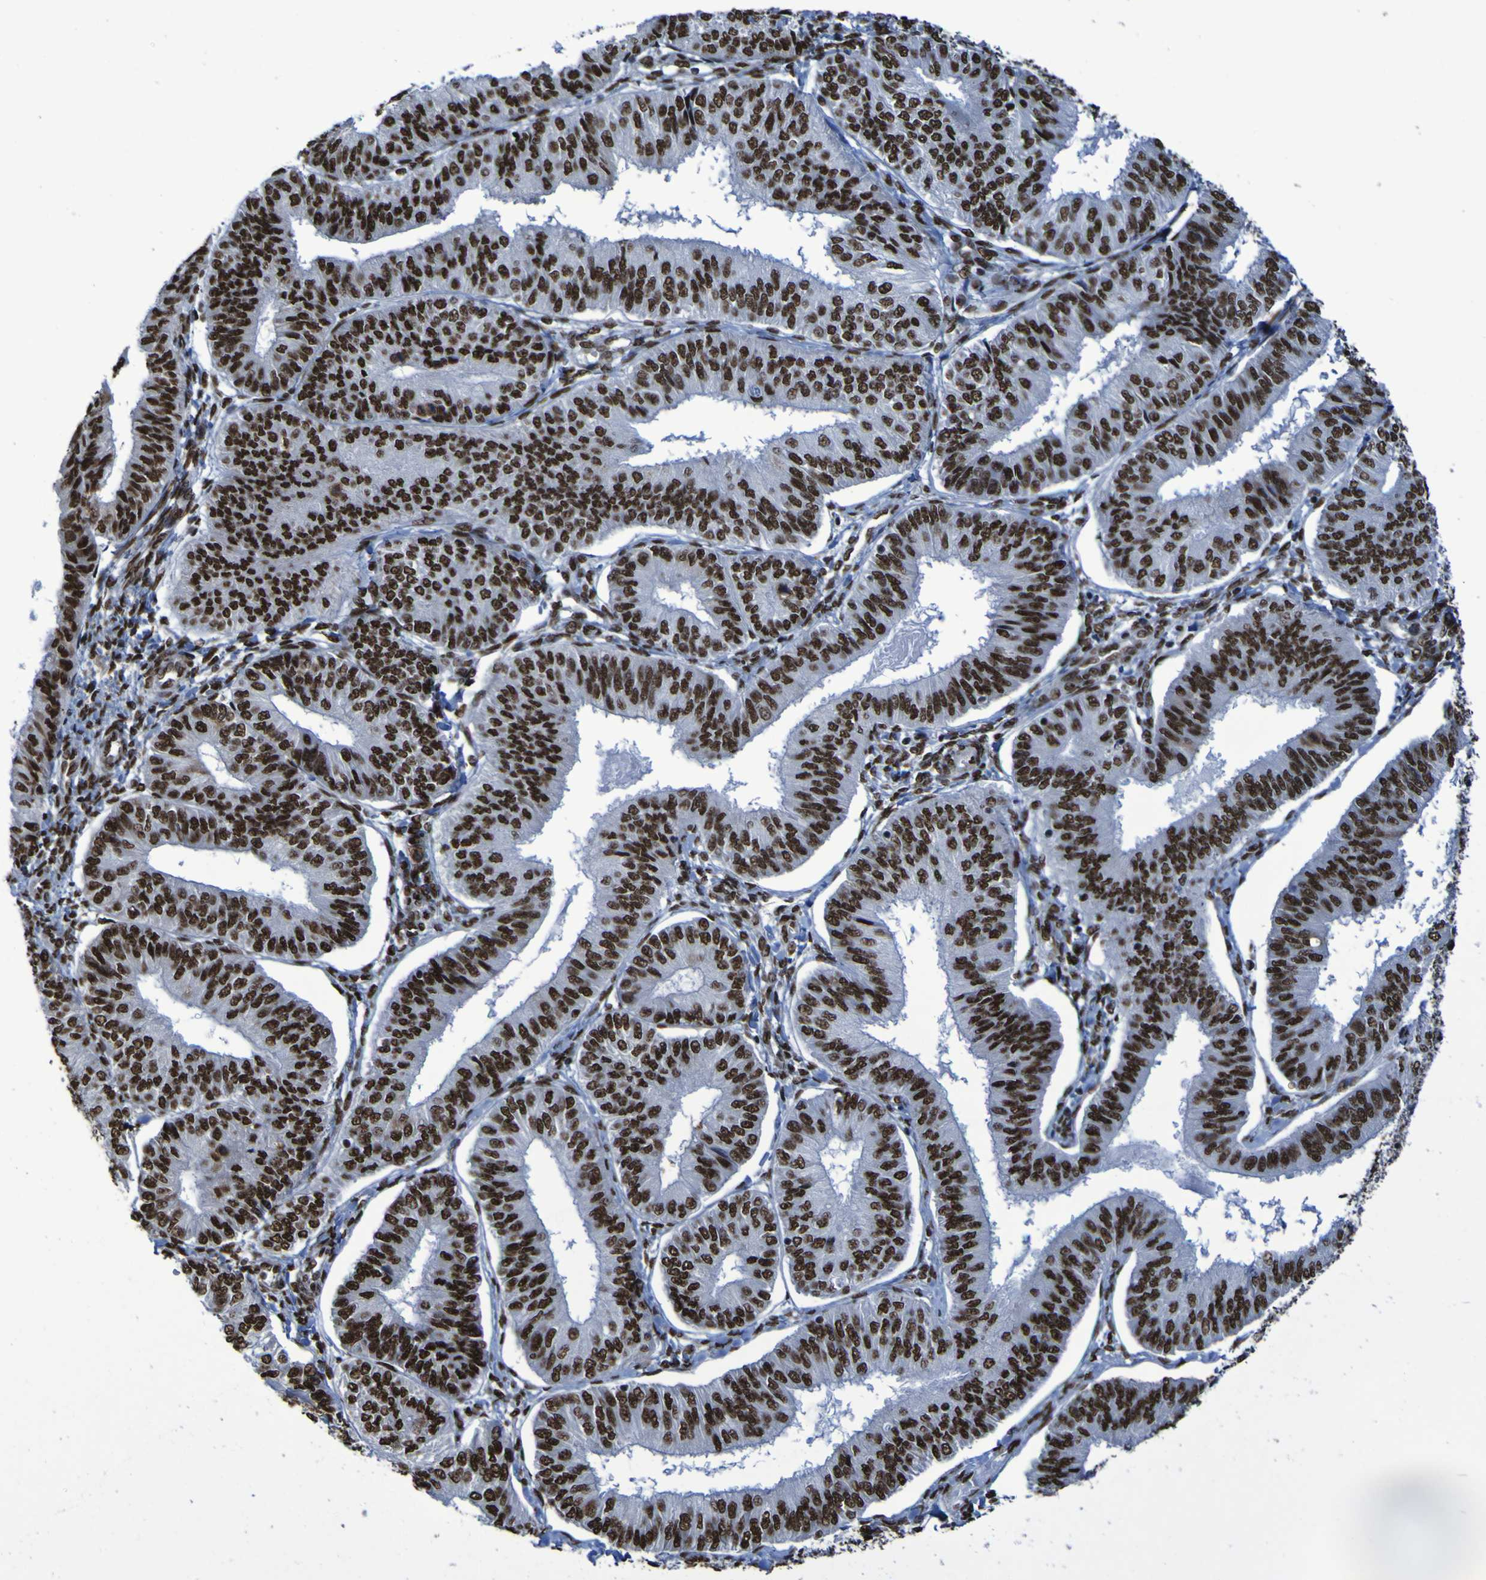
{"staining": {"intensity": "strong", "quantity": ">75%", "location": "nuclear"}, "tissue": "endometrial cancer", "cell_type": "Tumor cells", "image_type": "cancer", "snomed": [{"axis": "morphology", "description": "Adenocarcinoma, NOS"}, {"axis": "topography", "description": "Endometrium"}], "caption": "Strong nuclear positivity for a protein is present in approximately >75% of tumor cells of endometrial cancer (adenocarcinoma) using IHC.", "gene": "HNRNPR", "patient": {"sex": "female", "age": 58}}